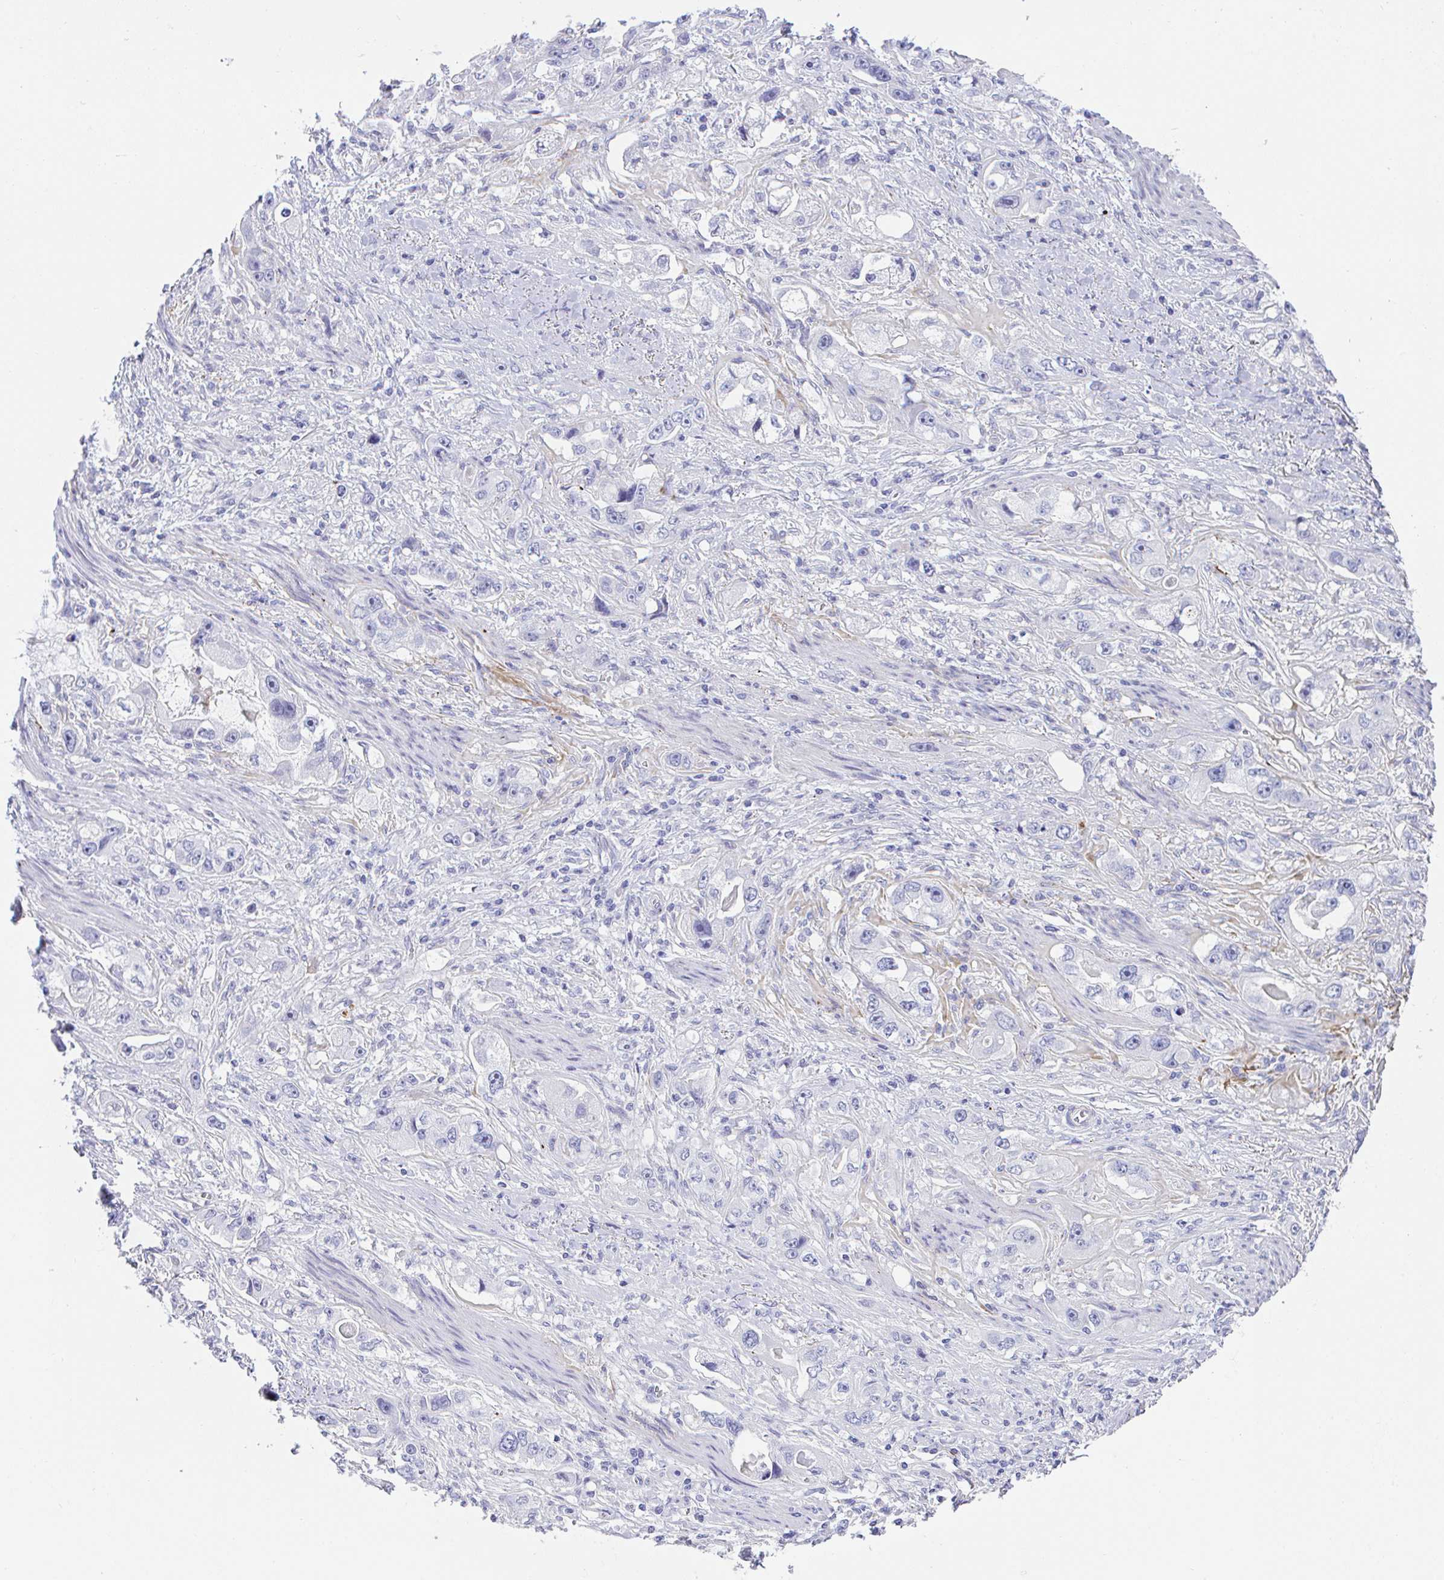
{"staining": {"intensity": "negative", "quantity": "none", "location": "none"}, "tissue": "stomach cancer", "cell_type": "Tumor cells", "image_type": "cancer", "snomed": [{"axis": "morphology", "description": "Adenocarcinoma, NOS"}, {"axis": "topography", "description": "Stomach, lower"}], "caption": "Human adenocarcinoma (stomach) stained for a protein using IHC reveals no positivity in tumor cells.", "gene": "KMT2E", "patient": {"sex": "female", "age": 93}}